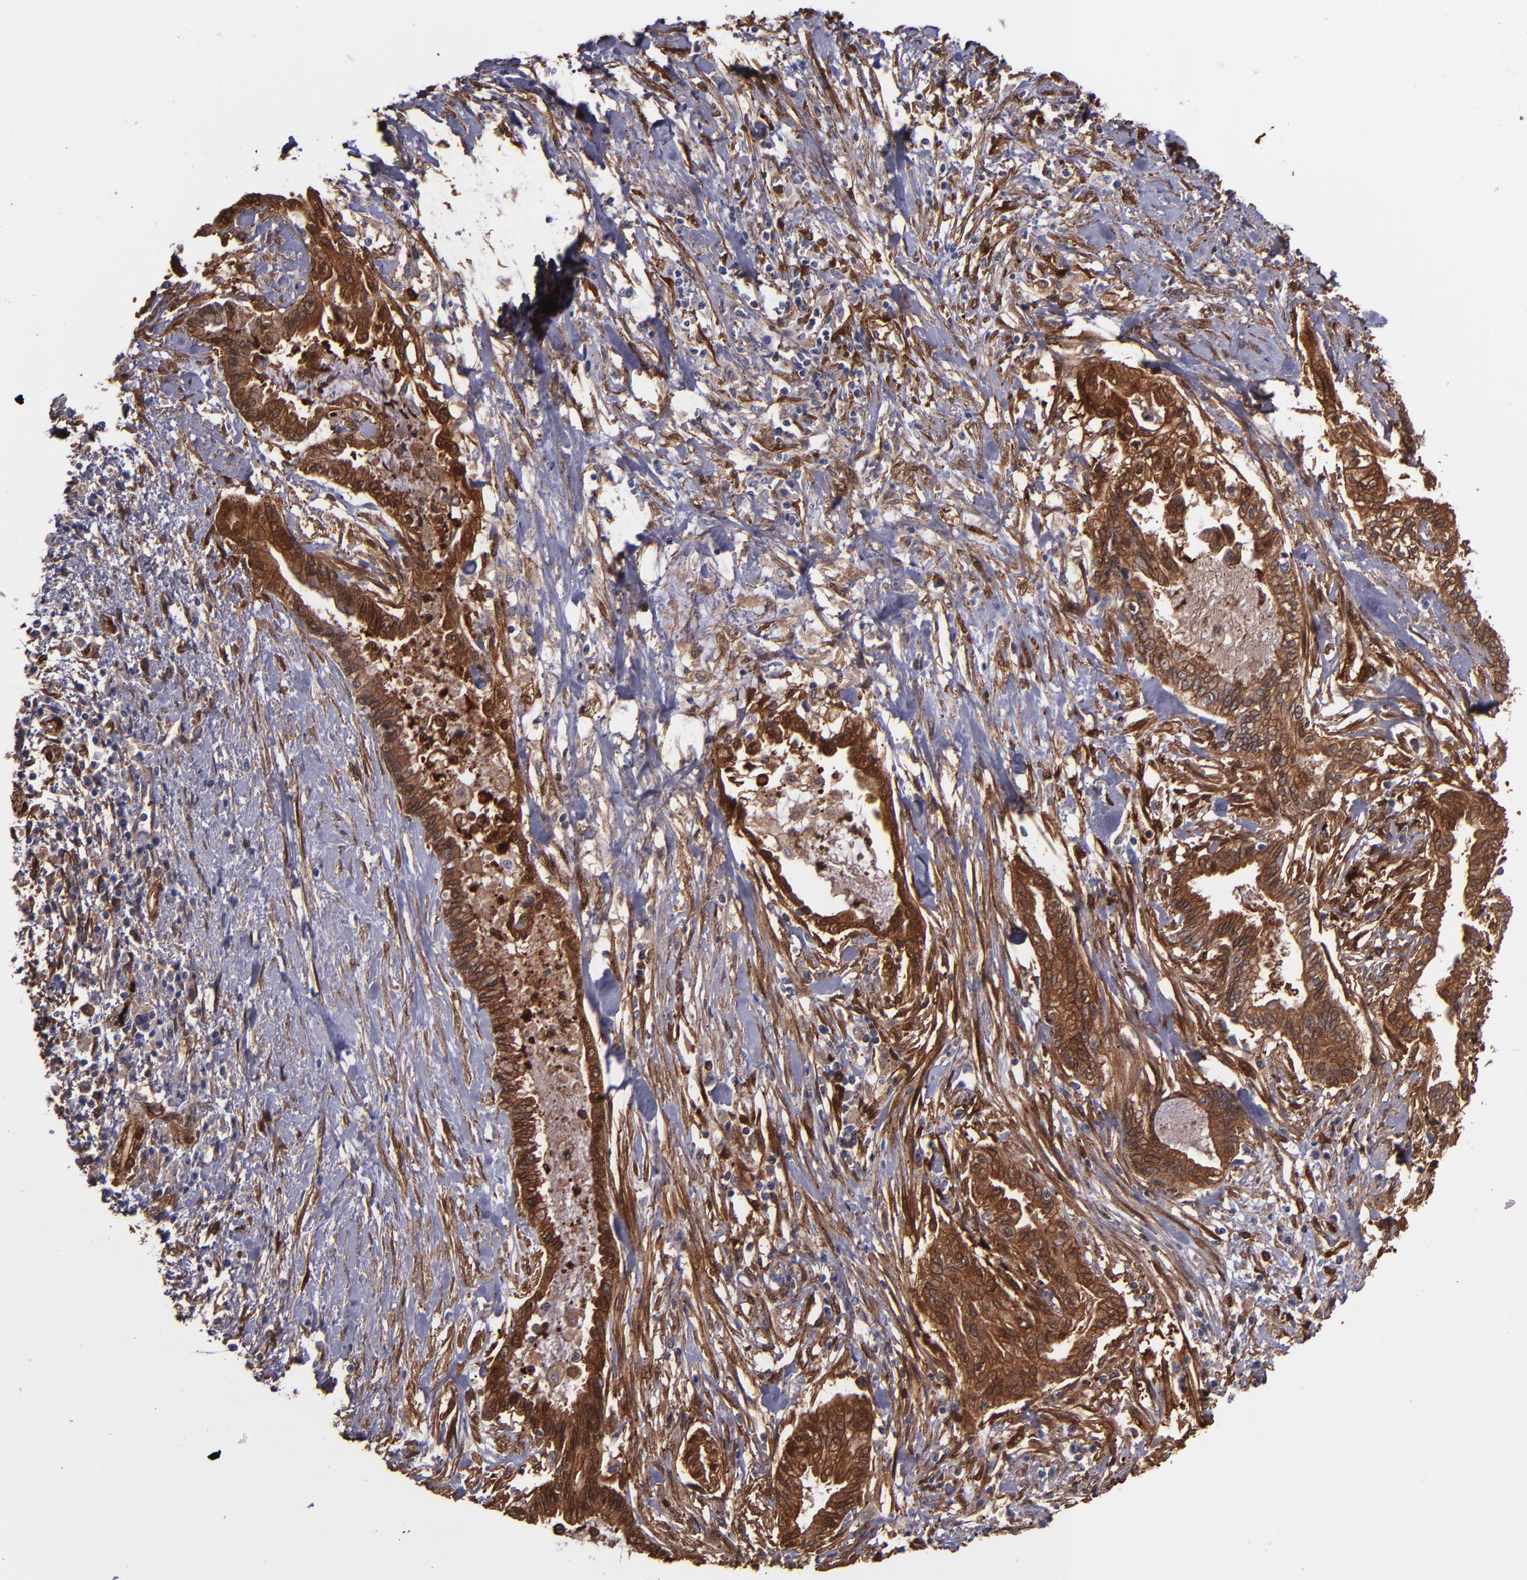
{"staining": {"intensity": "strong", "quantity": ">75%", "location": "cytoplasmic/membranous"}, "tissue": "pancreatic cancer", "cell_type": "Tumor cells", "image_type": "cancer", "snomed": [{"axis": "morphology", "description": "Adenocarcinoma, NOS"}, {"axis": "topography", "description": "Pancreas"}], "caption": "Pancreatic adenocarcinoma was stained to show a protein in brown. There is high levels of strong cytoplasmic/membranous positivity in approximately >75% of tumor cells.", "gene": "VCL", "patient": {"sex": "female", "age": 64}}